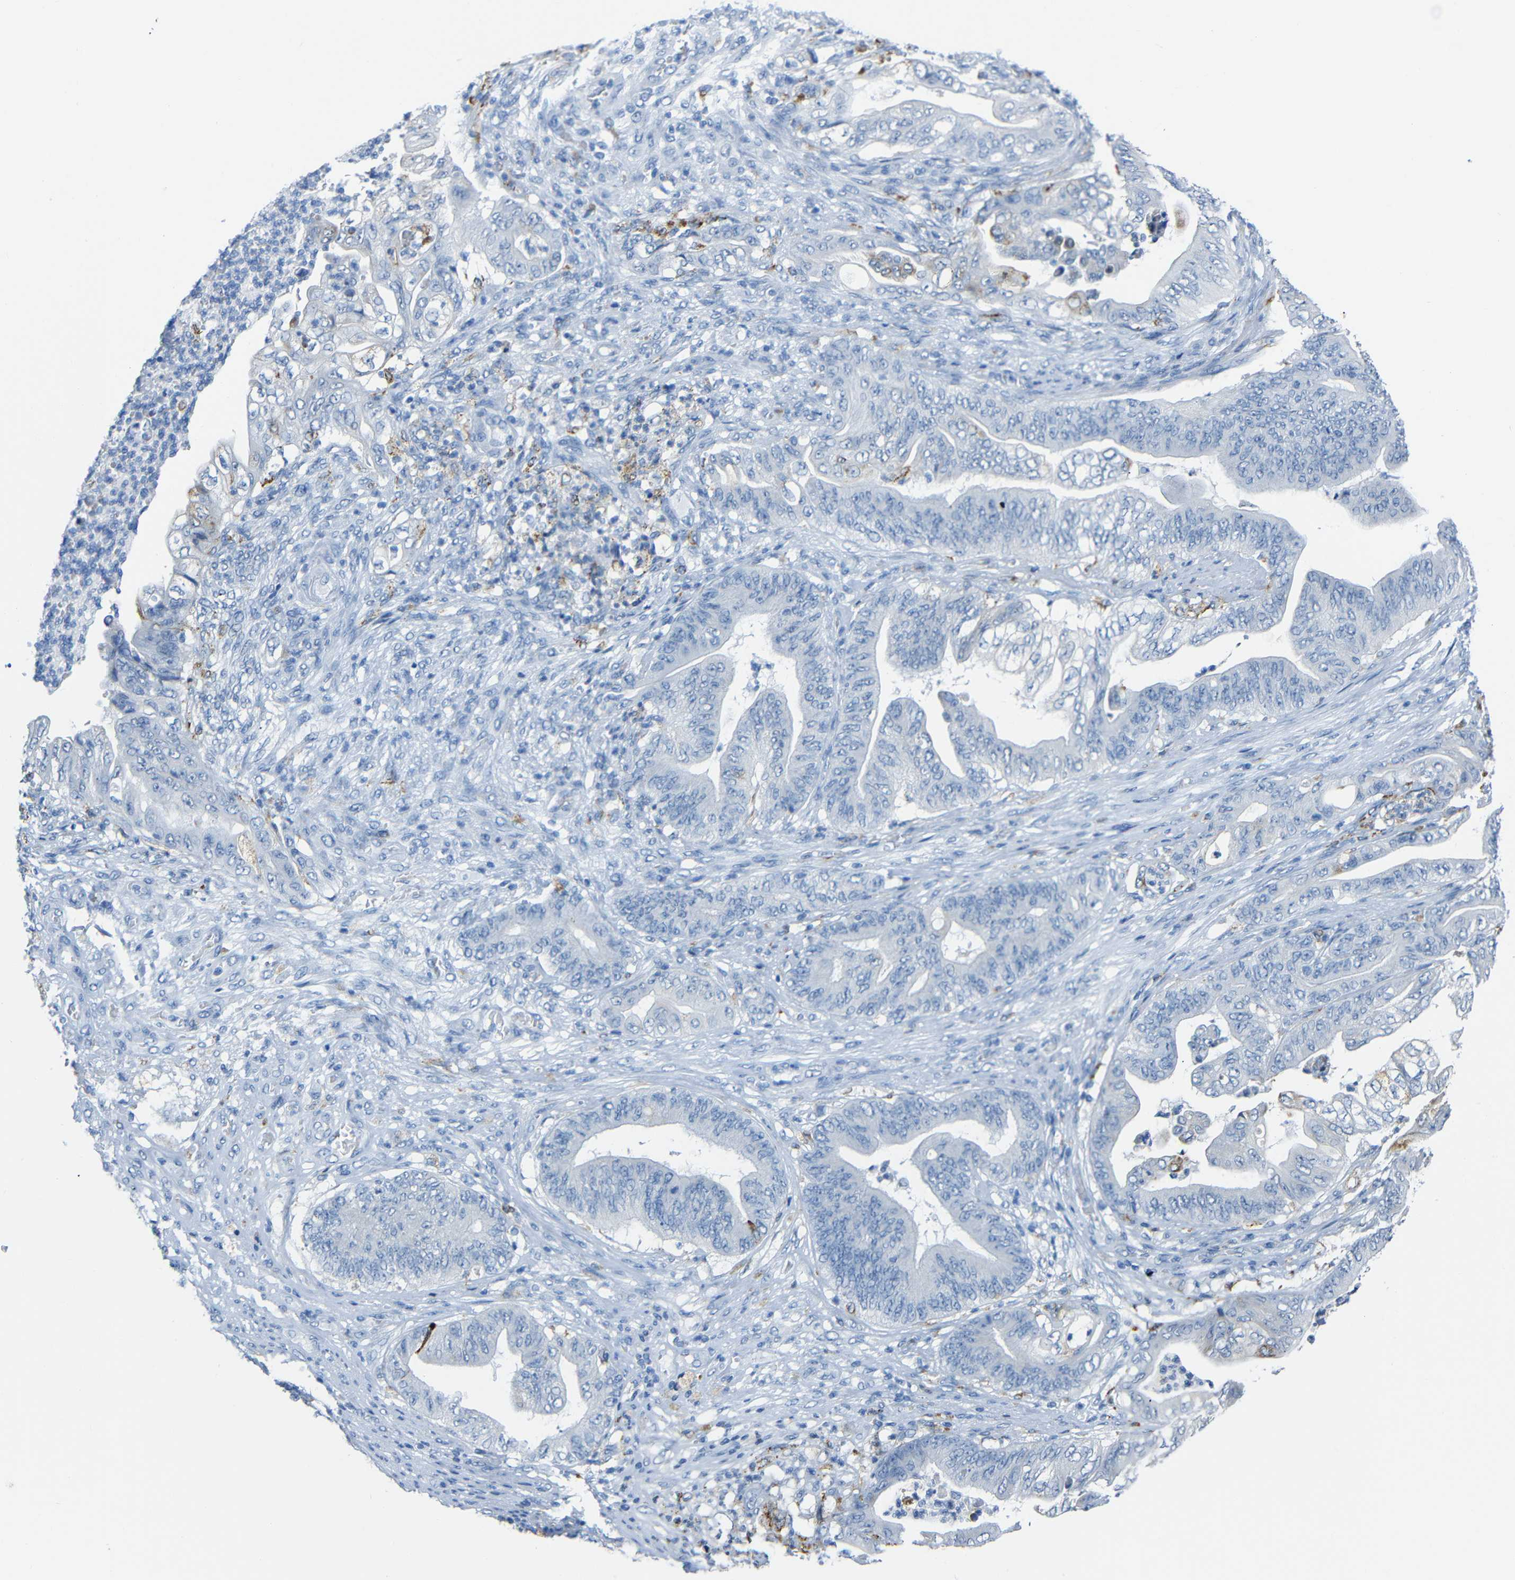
{"staining": {"intensity": "moderate", "quantity": "<25%", "location": "cytoplasmic/membranous"}, "tissue": "stomach cancer", "cell_type": "Tumor cells", "image_type": "cancer", "snomed": [{"axis": "morphology", "description": "Adenocarcinoma, NOS"}, {"axis": "topography", "description": "Stomach"}], "caption": "Adenocarcinoma (stomach) was stained to show a protein in brown. There is low levels of moderate cytoplasmic/membranous expression in approximately <25% of tumor cells.", "gene": "C15orf48", "patient": {"sex": "female", "age": 73}}